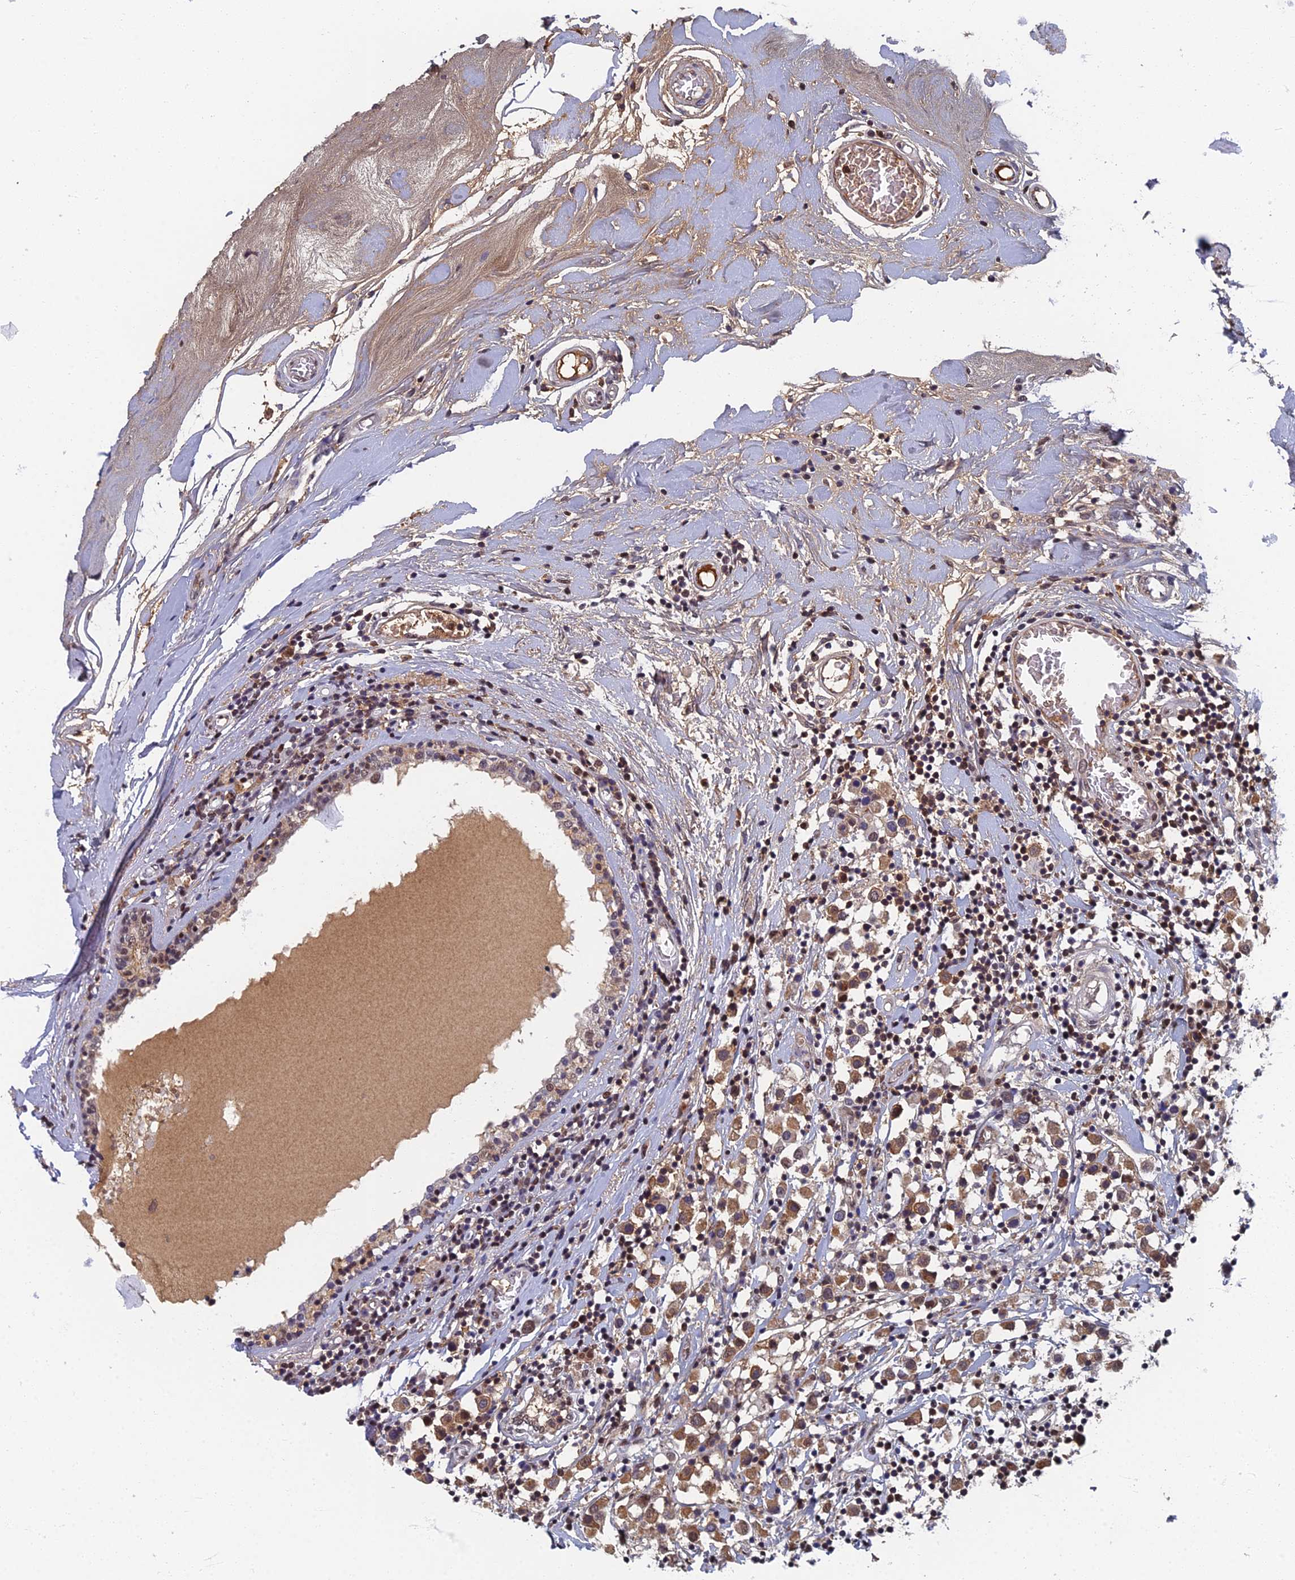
{"staining": {"intensity": "moderate", "quantity": ">75%", "location": "cytoplasmic/membranous,nuclear"}, "tissue": "breast cancer", "cell_type": "Tumor cells", "image_type": "cancer", "snomed": [{"axis": "morphology", "description": "Duct carcinoma"}, {"axis": "topography", "description": "Breast"}], "caption": "DAB (3,3'-diaminobenzidine) immunohistochemical staining of human infiltrating ductal carcinoma (breast) displays moderate cytoplasmic/membranous and nuclear protein positivity in approximately >75% of tumor cells.", "gene": "TAF13", "patient": {"sex": "female", "age": 61}}